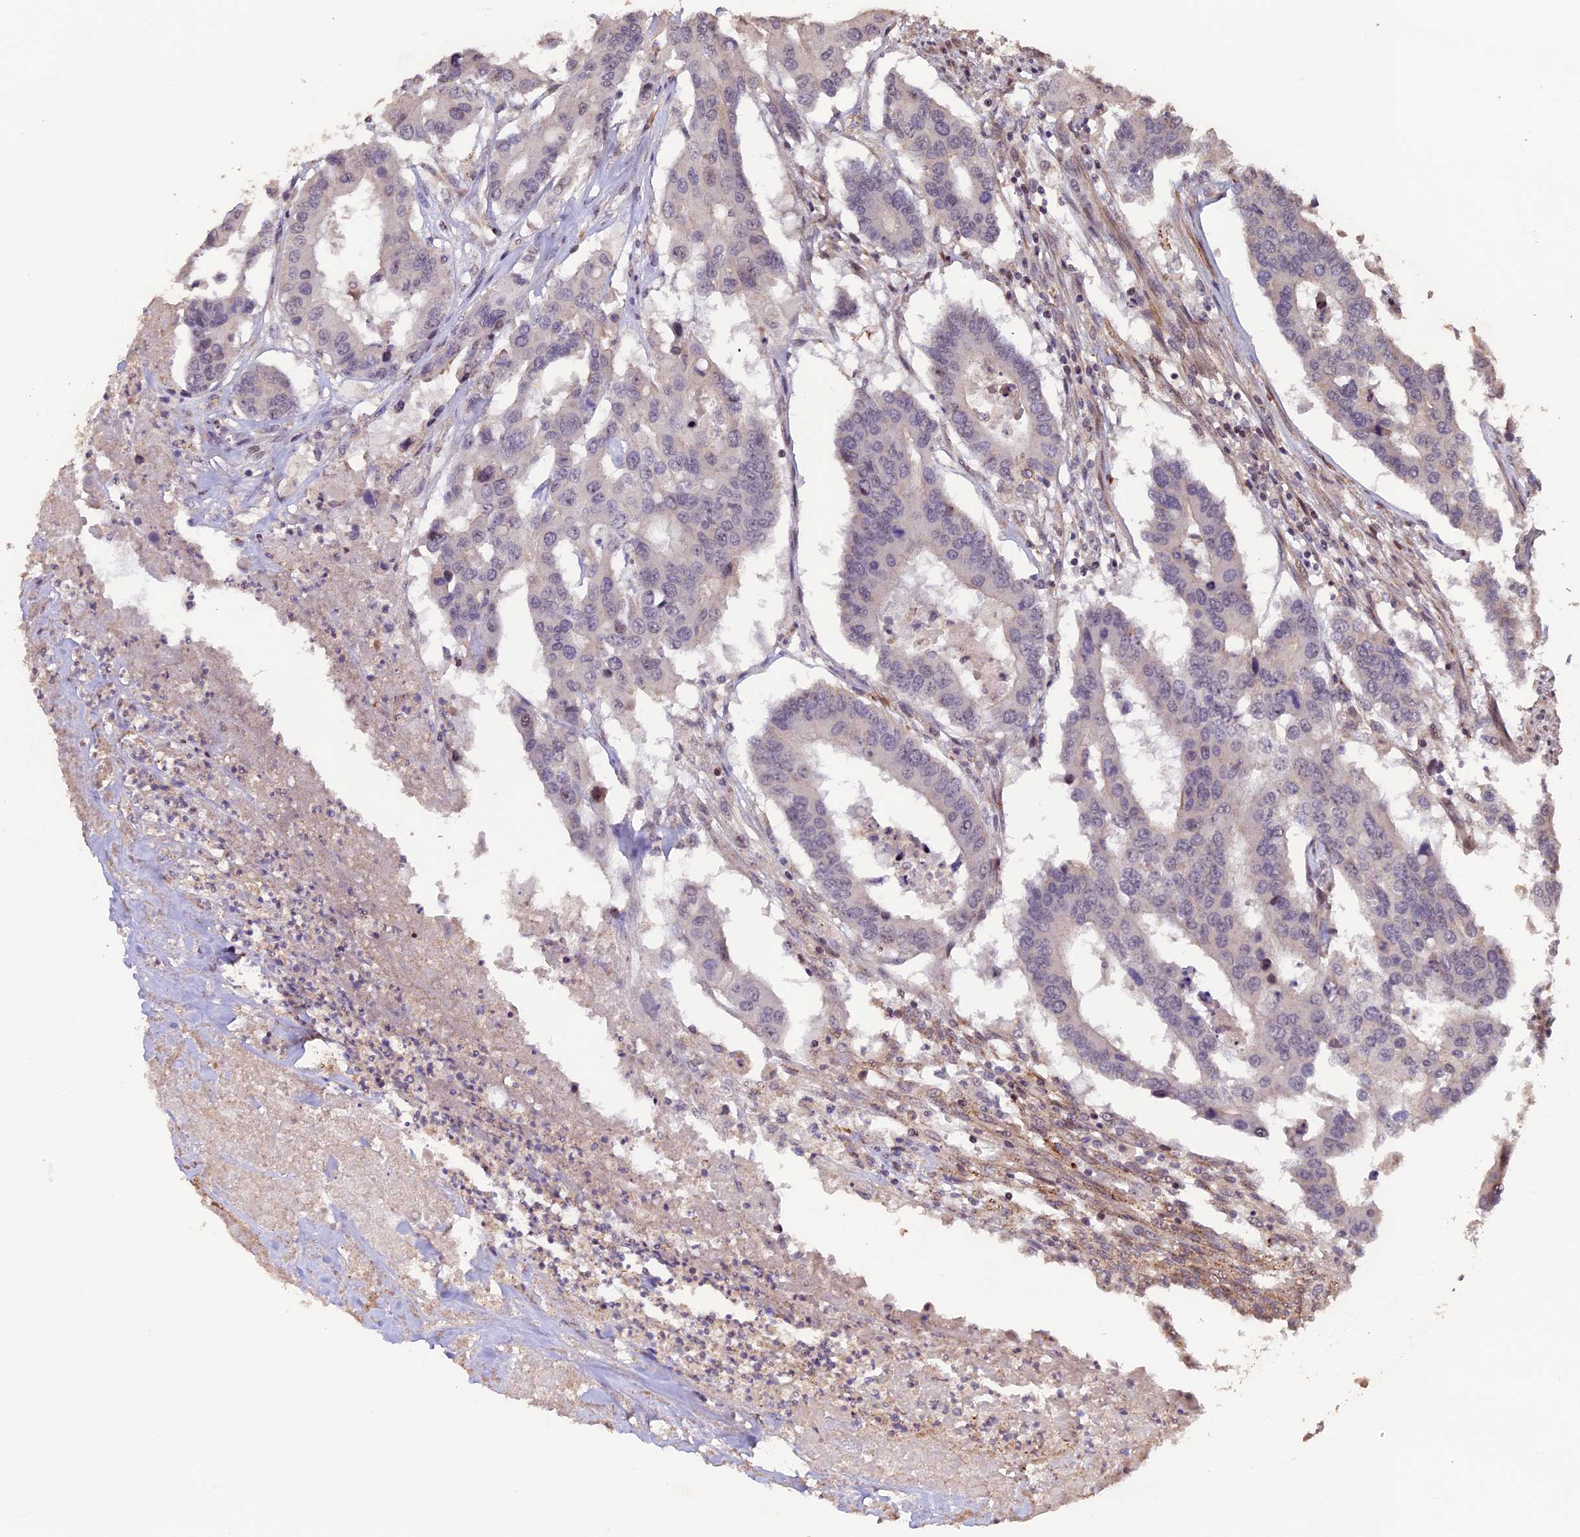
{"staining": {"intensity": "negative", "quantity": "none", "location": "none"}, "tissue": "colorectal cancer", "cell_type": "Tumor cells", "image_type": "cancer", "snomed": [{"axis": "morphology", "description": "Adenocarcinoma, NOS"}, {"axis": "topography", "description": "Colon"}], "caption": "Image shows no protein staining in tumor cells of colorectal cancer (adenocarcinoma) tissue.", "gene": "GNB5", "patient": {"sex": "male", "age": 77}}